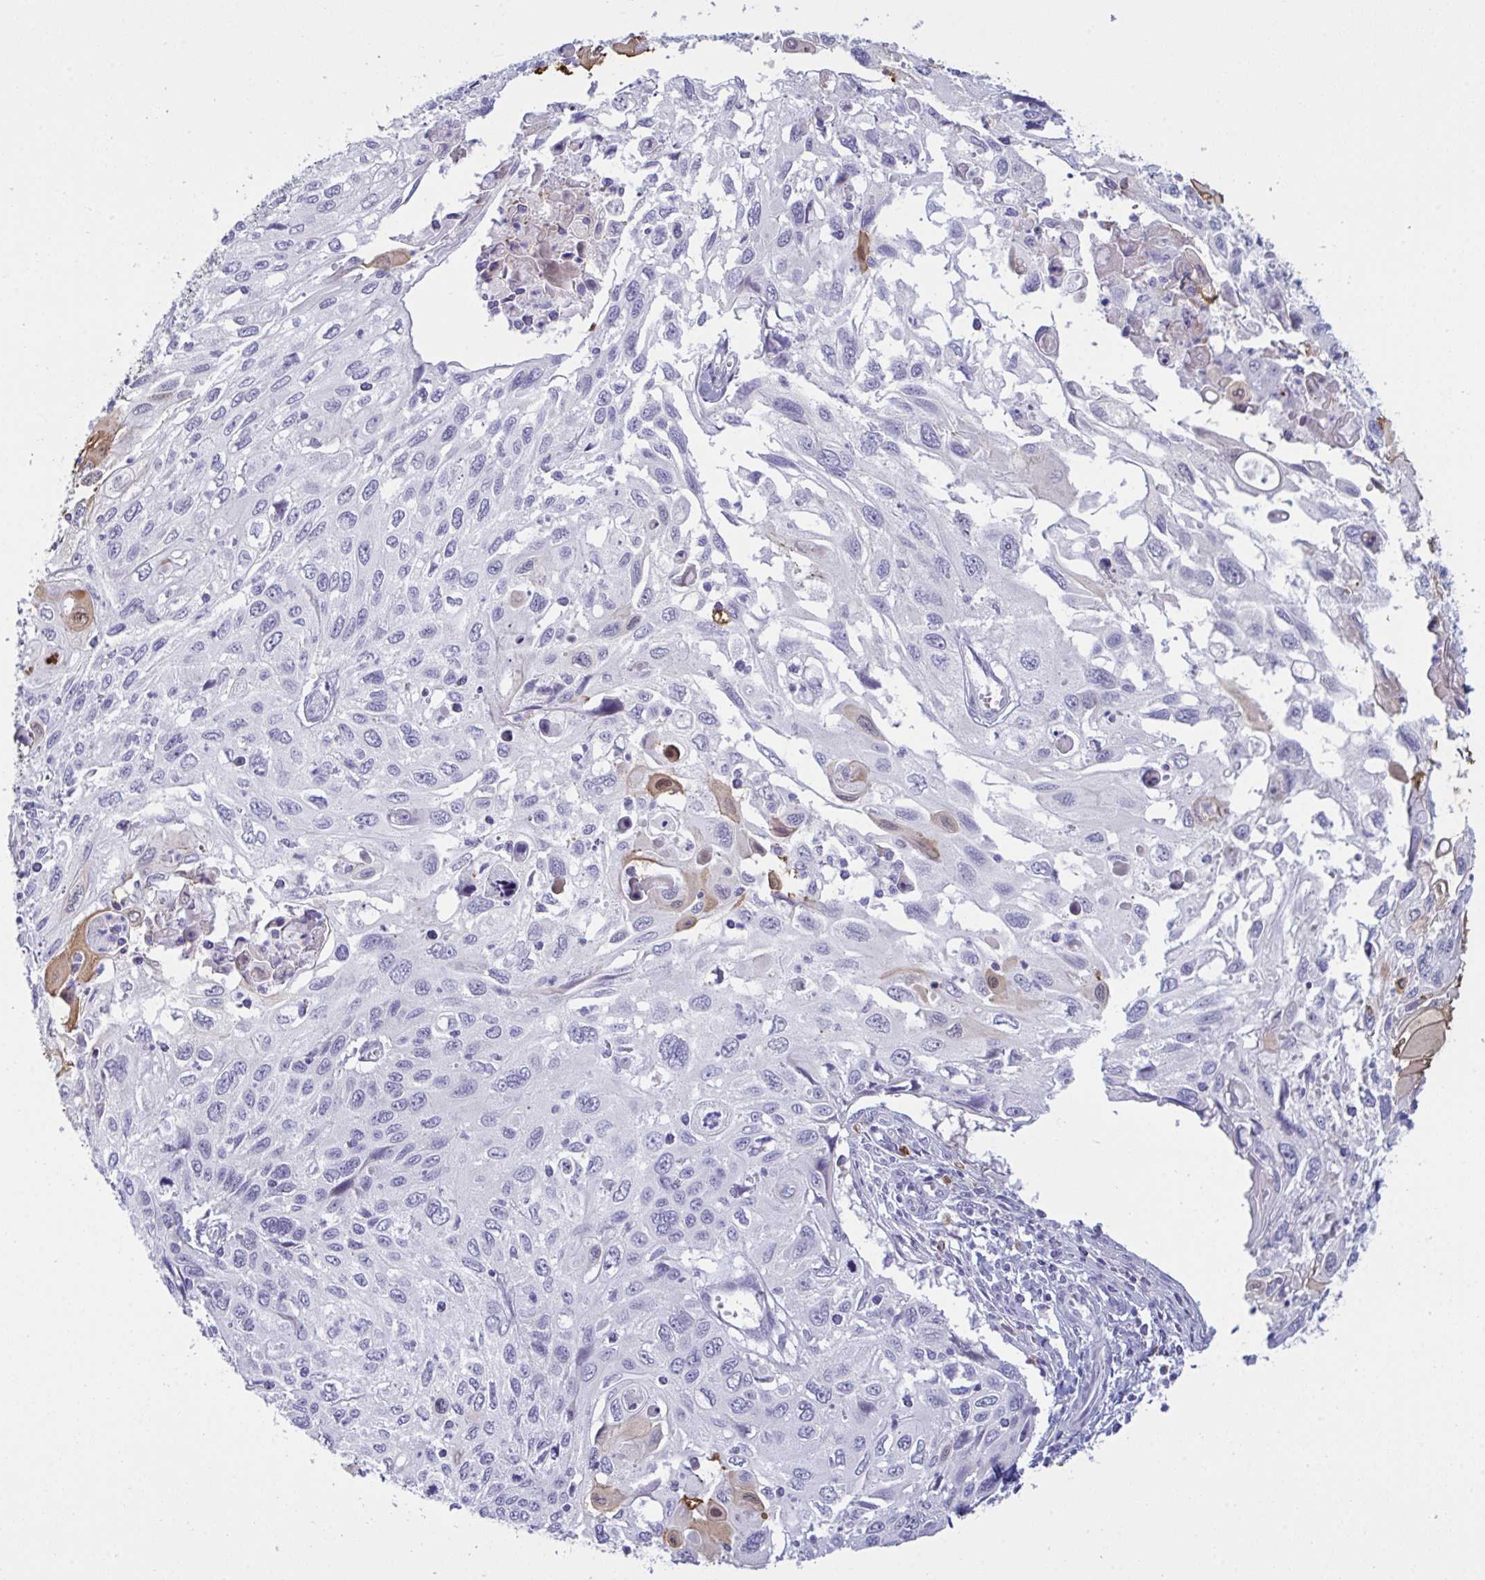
{"staining": {"intensity": "weak", "quantity": "<25%", "location": "nuclear"}, "tissue": "cervical cancer", "cell_type": "Tumor cells", "image_type": "cancer", "snomed": [{"axis": "morphology", "description": "Squamous cell carcinoma, NOS"}, {"axis": "topography", "description": "Cervix"}], "caption": "Cervical cancer (squamous cell carcinoma) stained for a protein using IHC reveals no staining tumor cells.", "gene": "ZNF684", "patient": {"sex": "female", "age": 70}}